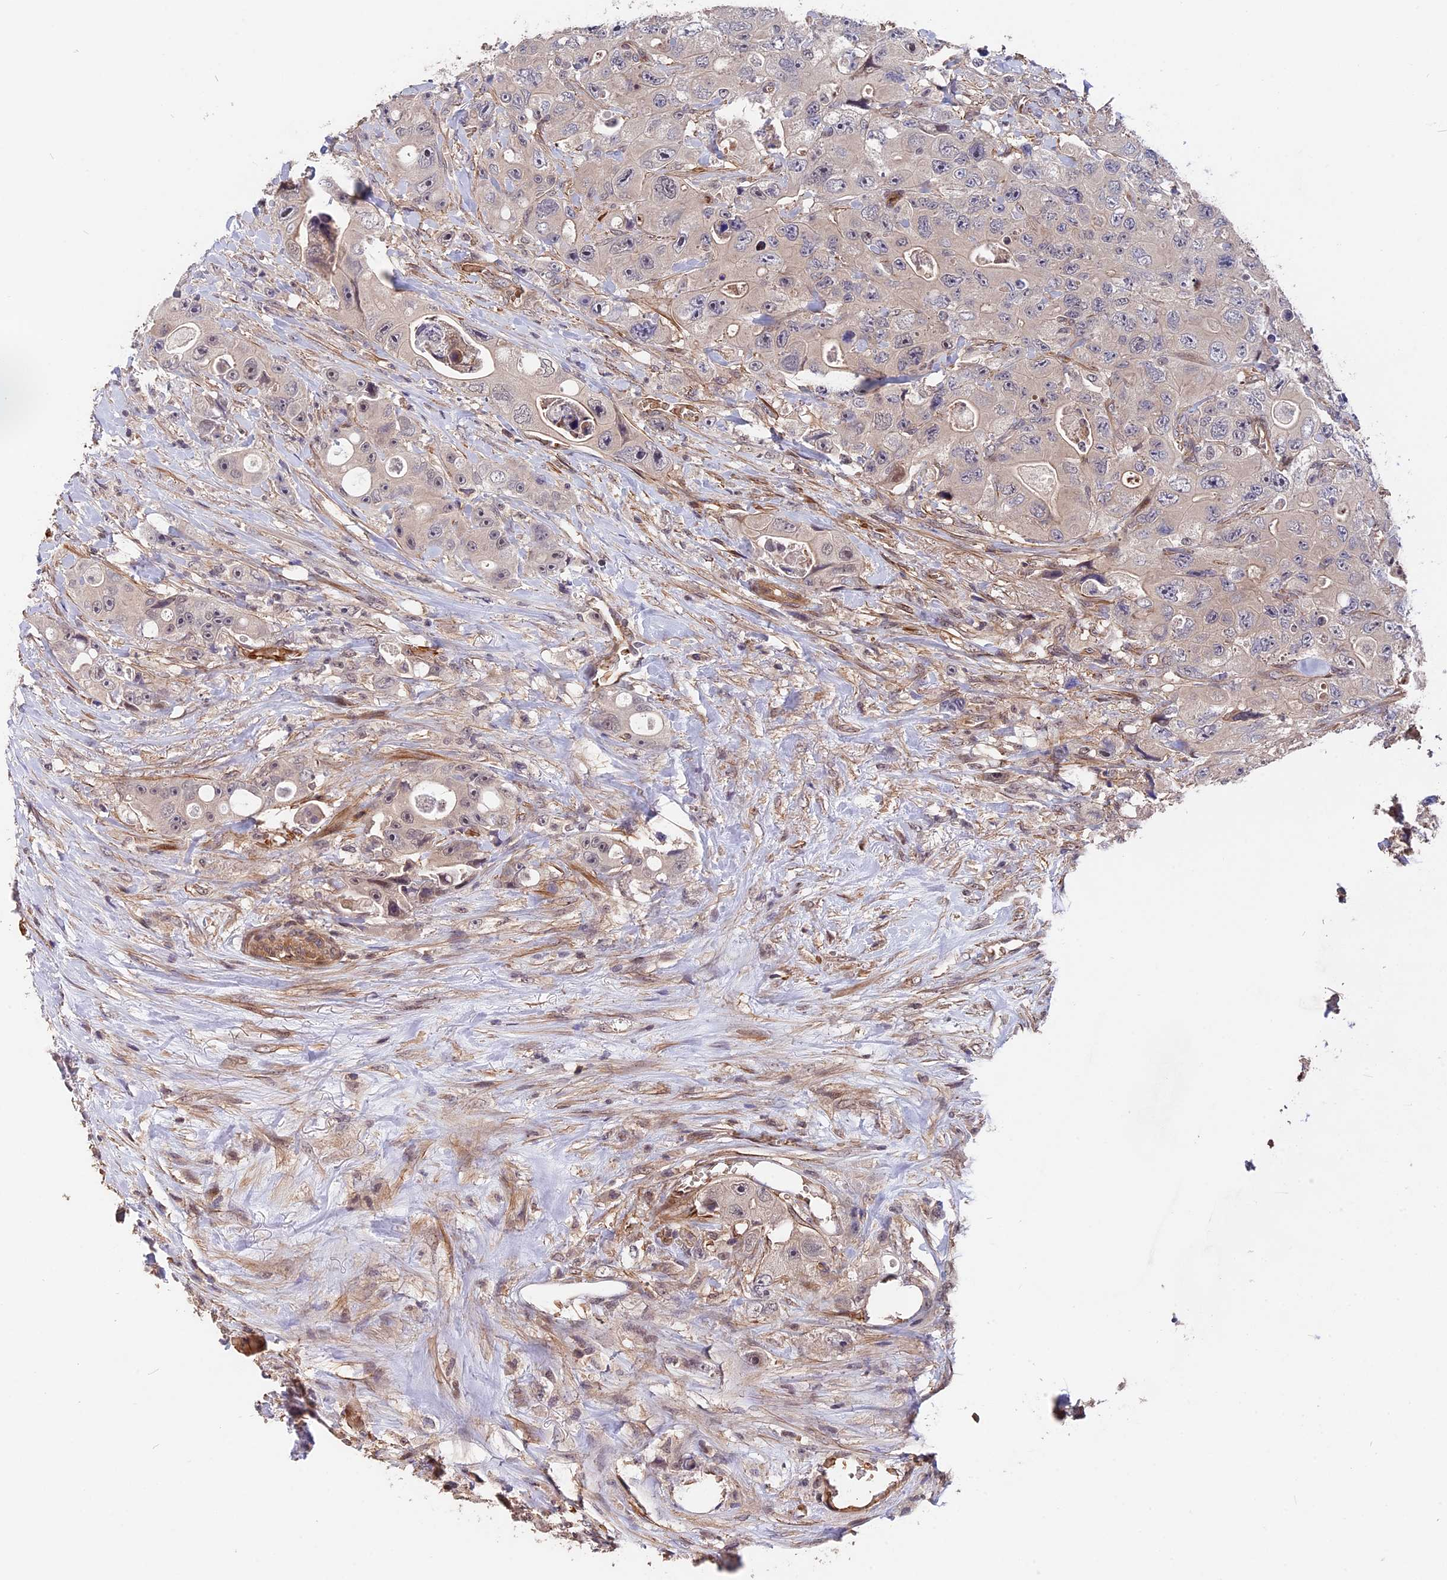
{"staining": {"intensity": "weak", "quantity": "<25%", "location": "cytoplasmic/membranous"}, "tissue": "colorectal cancer", "cell_type": "Tumor cells", "image_type": "cancer", "snomed": [{"axis": "morphology", "description": "Adenocarcinoma, NOS"}, {"axis": "topography", "description": "Colon"}], "caption": "Tumor cells show no significant staining in colorectal adenocarcinoma.", "gene": "ZC3H10", "patient": {"sex": "female", "age": 46}}